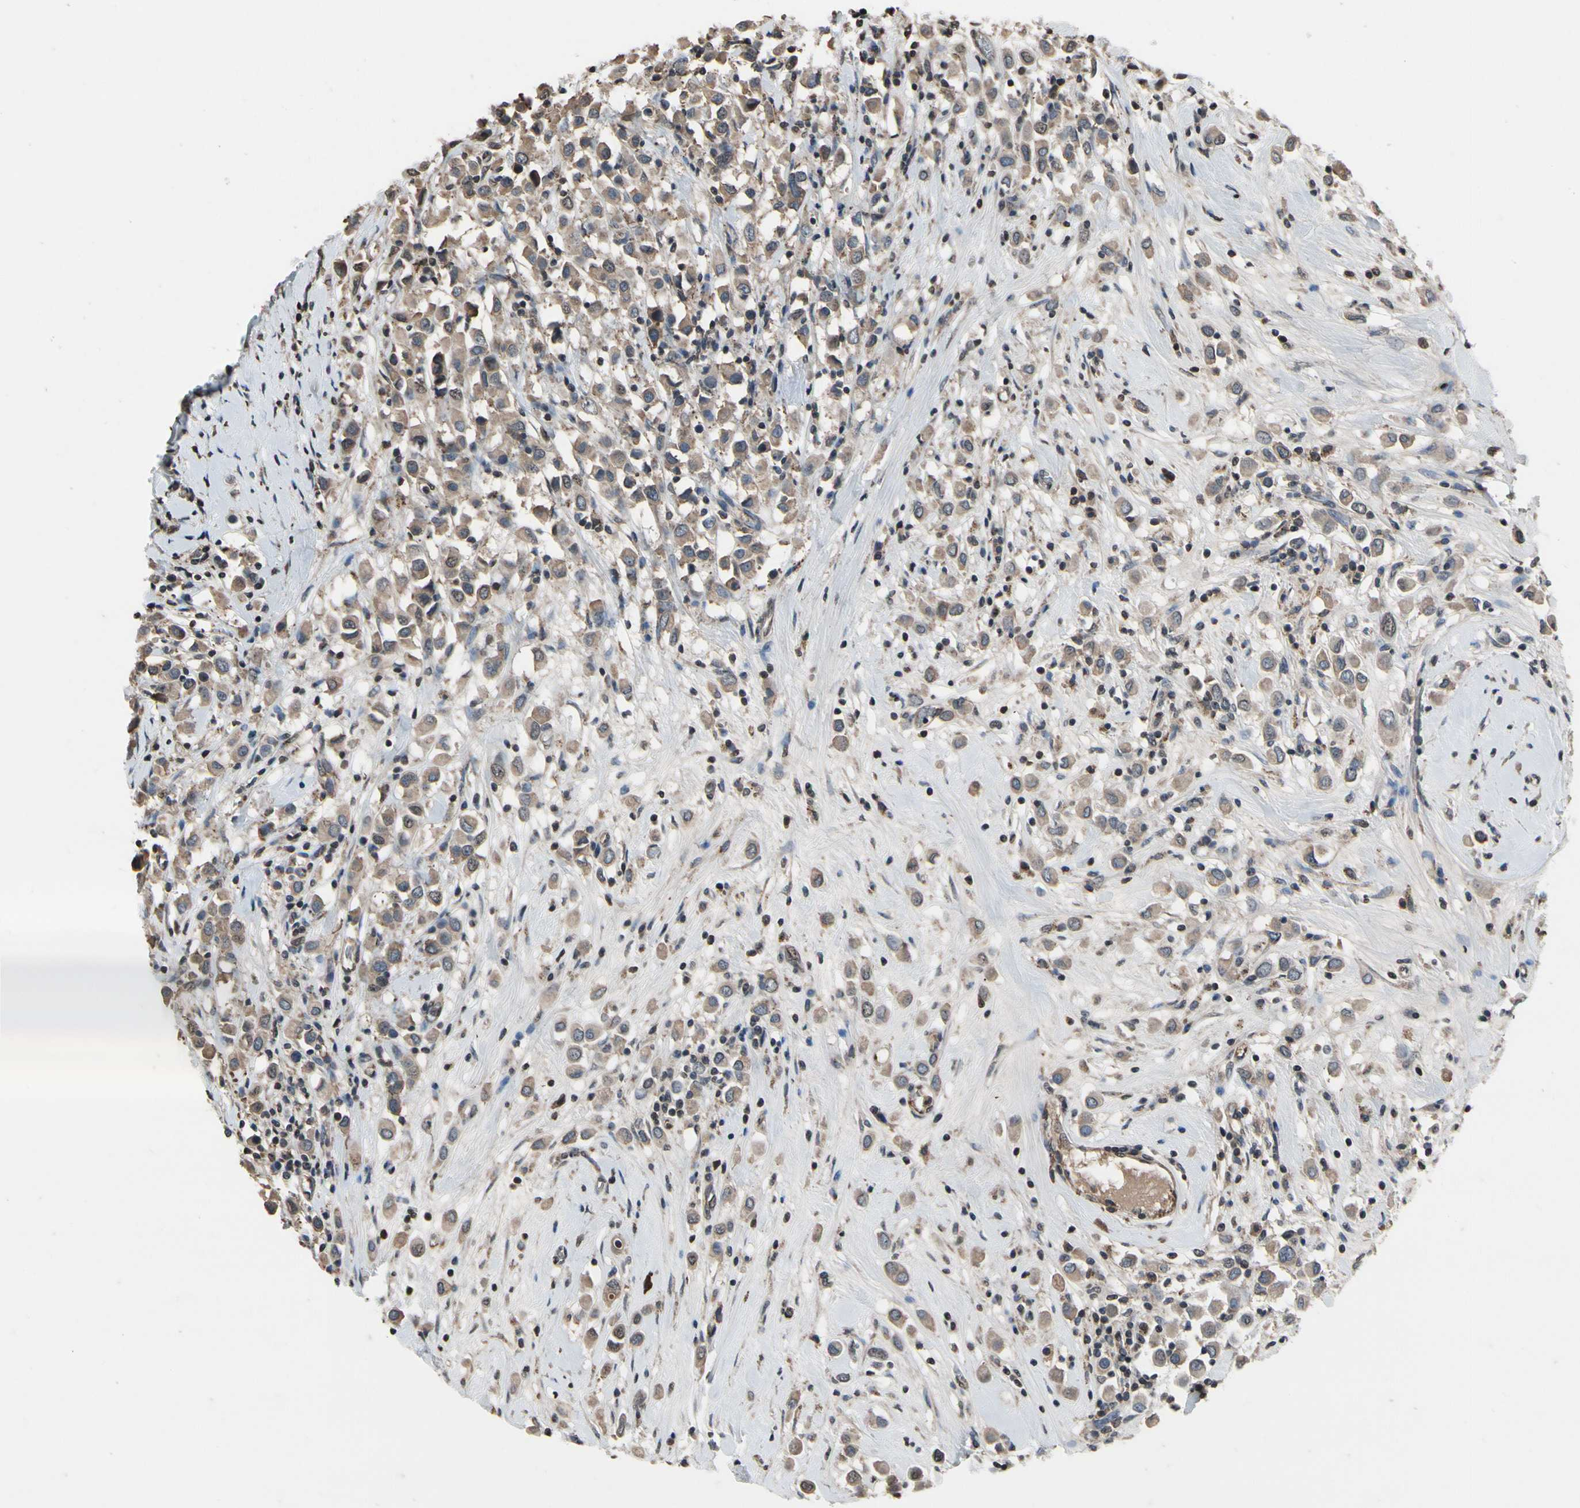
{"staining": {"intensity": "weak", "quantity": ">75%", "location": "cytoplasmic/membranous"}, "tissue": "breast cancer", "cell_type": "Tumor cells", "image_type": "cancer", "snomed": [{"axis": "morphology", "description": "Duct carcinoma"}, {"axis": "topography", "description": "Breast"}], "caption": "IHC (DAB (3,3'-diaminobenzidine)) staining of breast infiltrating ductal carcinoma shows weak cytoplasmic/membranous protein staining in approximately >75% of tumor cells.", "gene": "HIPK2", "patient": {"sex": "female", "age": 61}}